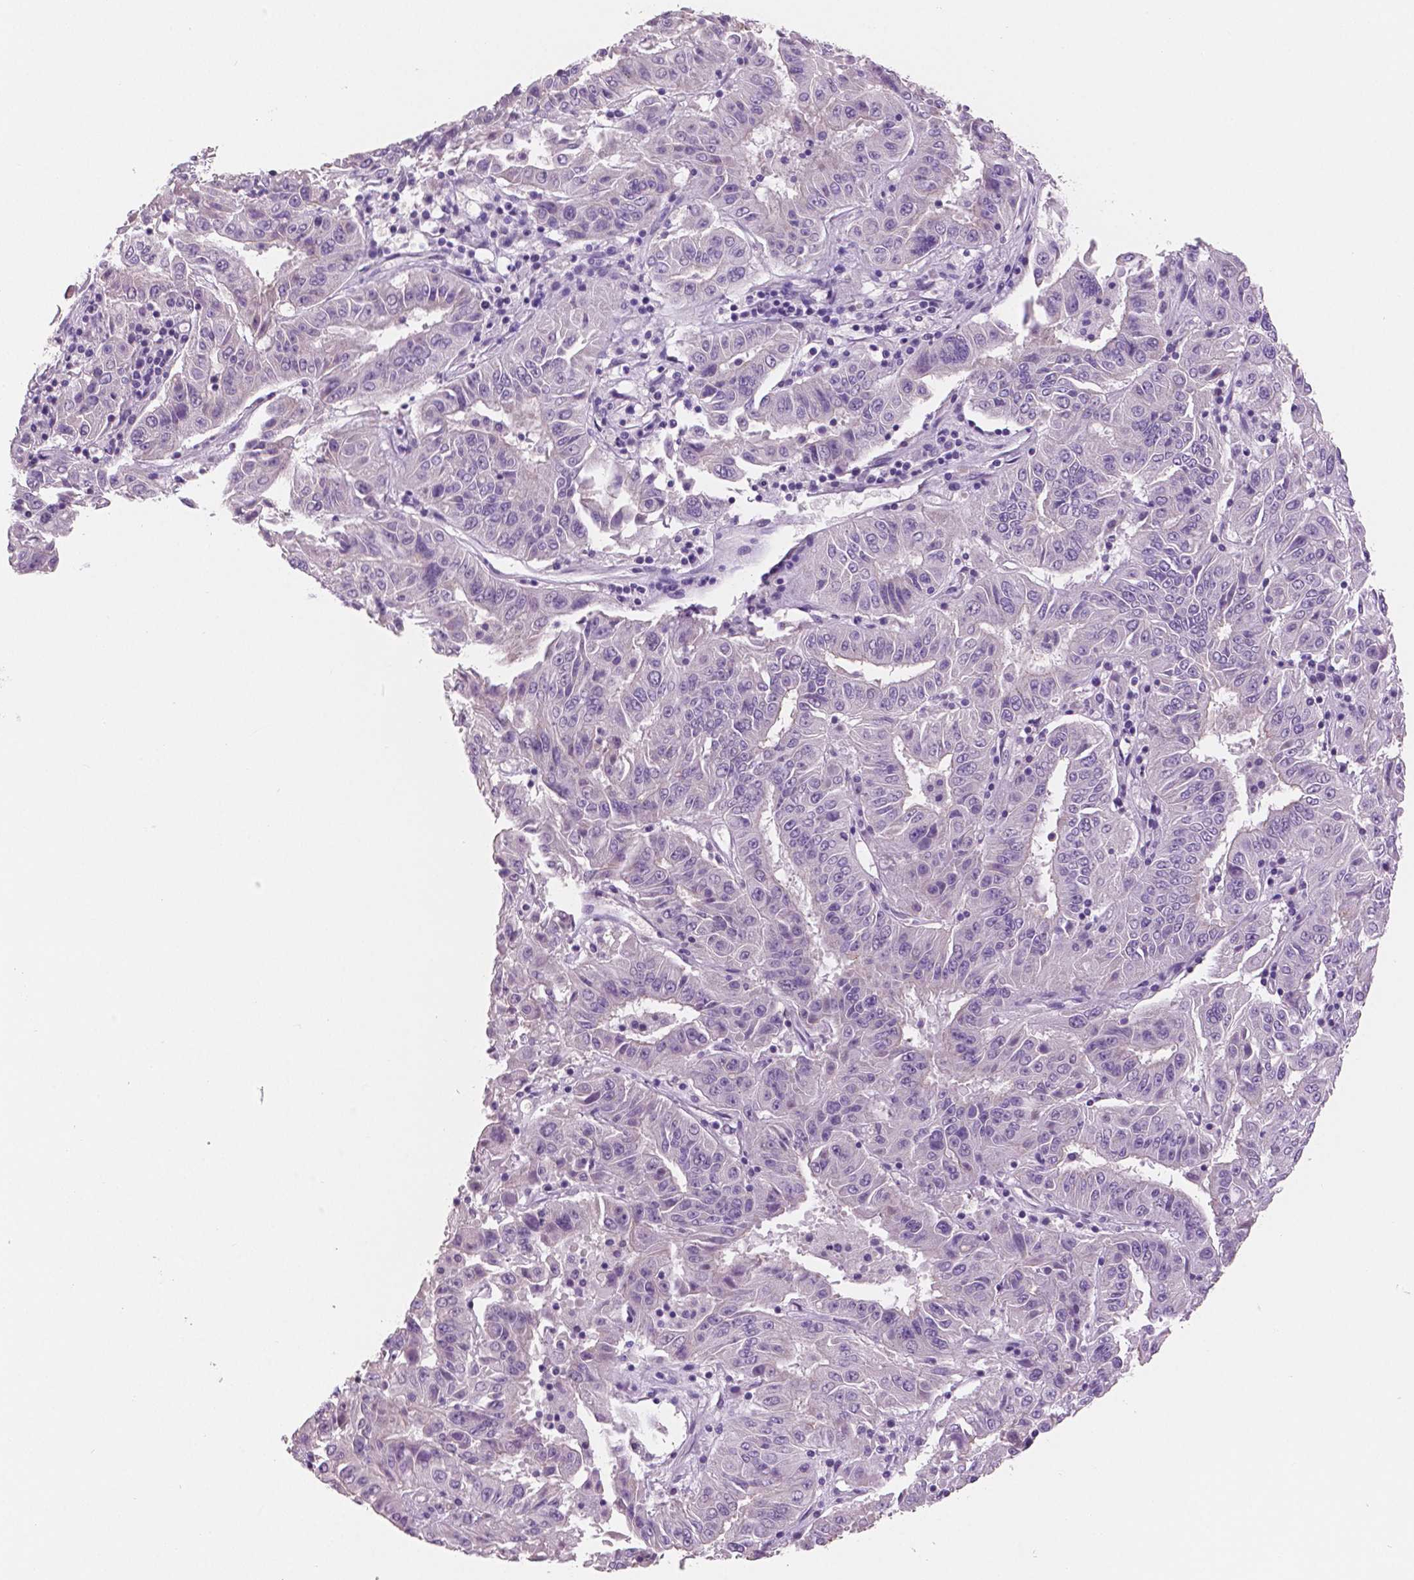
{"staining": {"intensity": "negative", "quantity": "none", "location": "none"}, "tissue": "pancreatic cancer", "cell_type": "Tumor cells", "image_type": "cancer", "snomed": [{"axis": "morphology", "description": "Adenocarcinoma, NOS"}, {"axis": "topography", "description": "Pancreas"}], "caption": "A histopathology image of human pancreatic adenocarcinoma is negative for staining in tumor cells.", "gene": "NECAB2", "patient": {"sex": "male", "age": 63}}